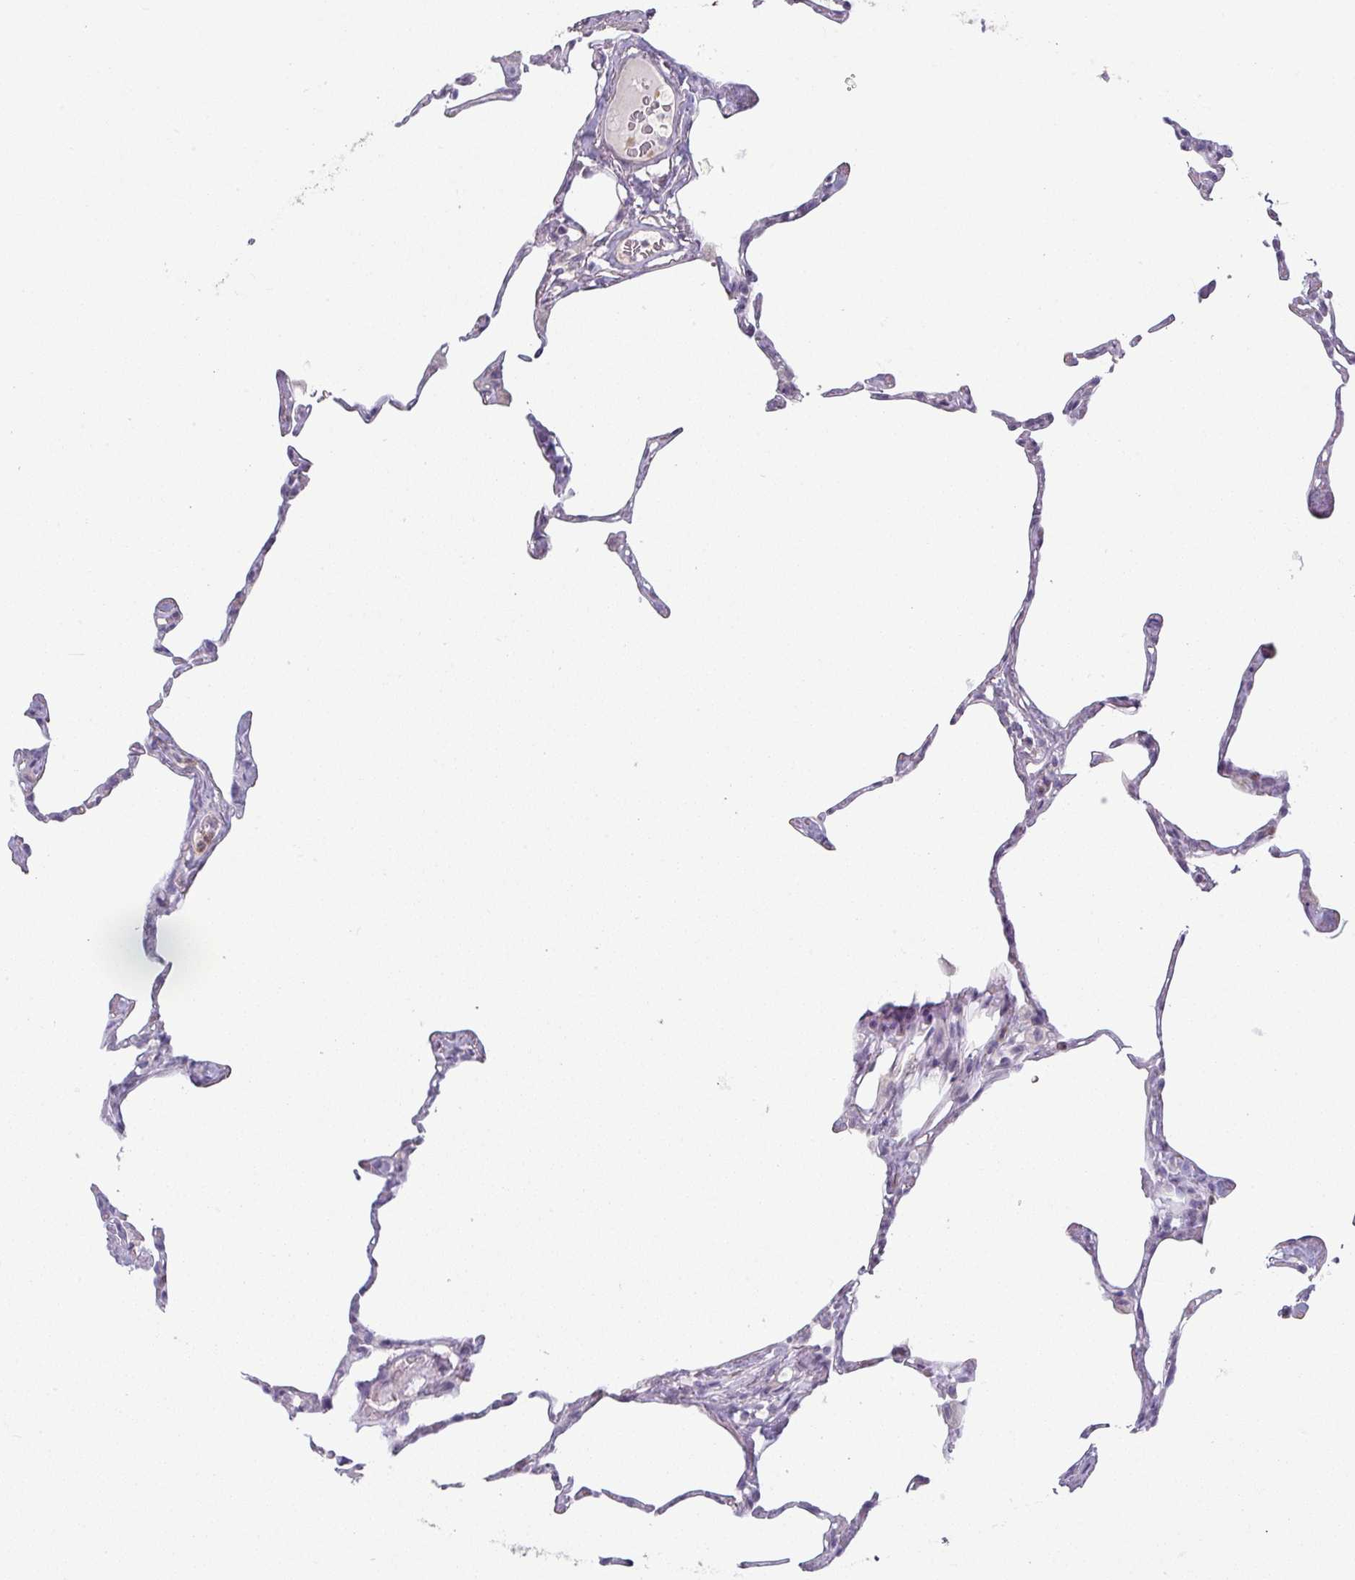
{"staining": {"intensity": "negative", "quantity": "none", "location": "none"}, "tissue": "lung", "cell_type": "Alveolar cells", "image_type": "normal", "snomed": [{"axis": "morphology", "description": "Normal tissue, NOS"}, {"axis": "topography", "description": "Lung"}], "caption": "Protein analysis of normal lung exhibits no significant expression in alveolar cells.", "gene": "MAGEC3", "patient": {"sex": "male", "age": 65}}